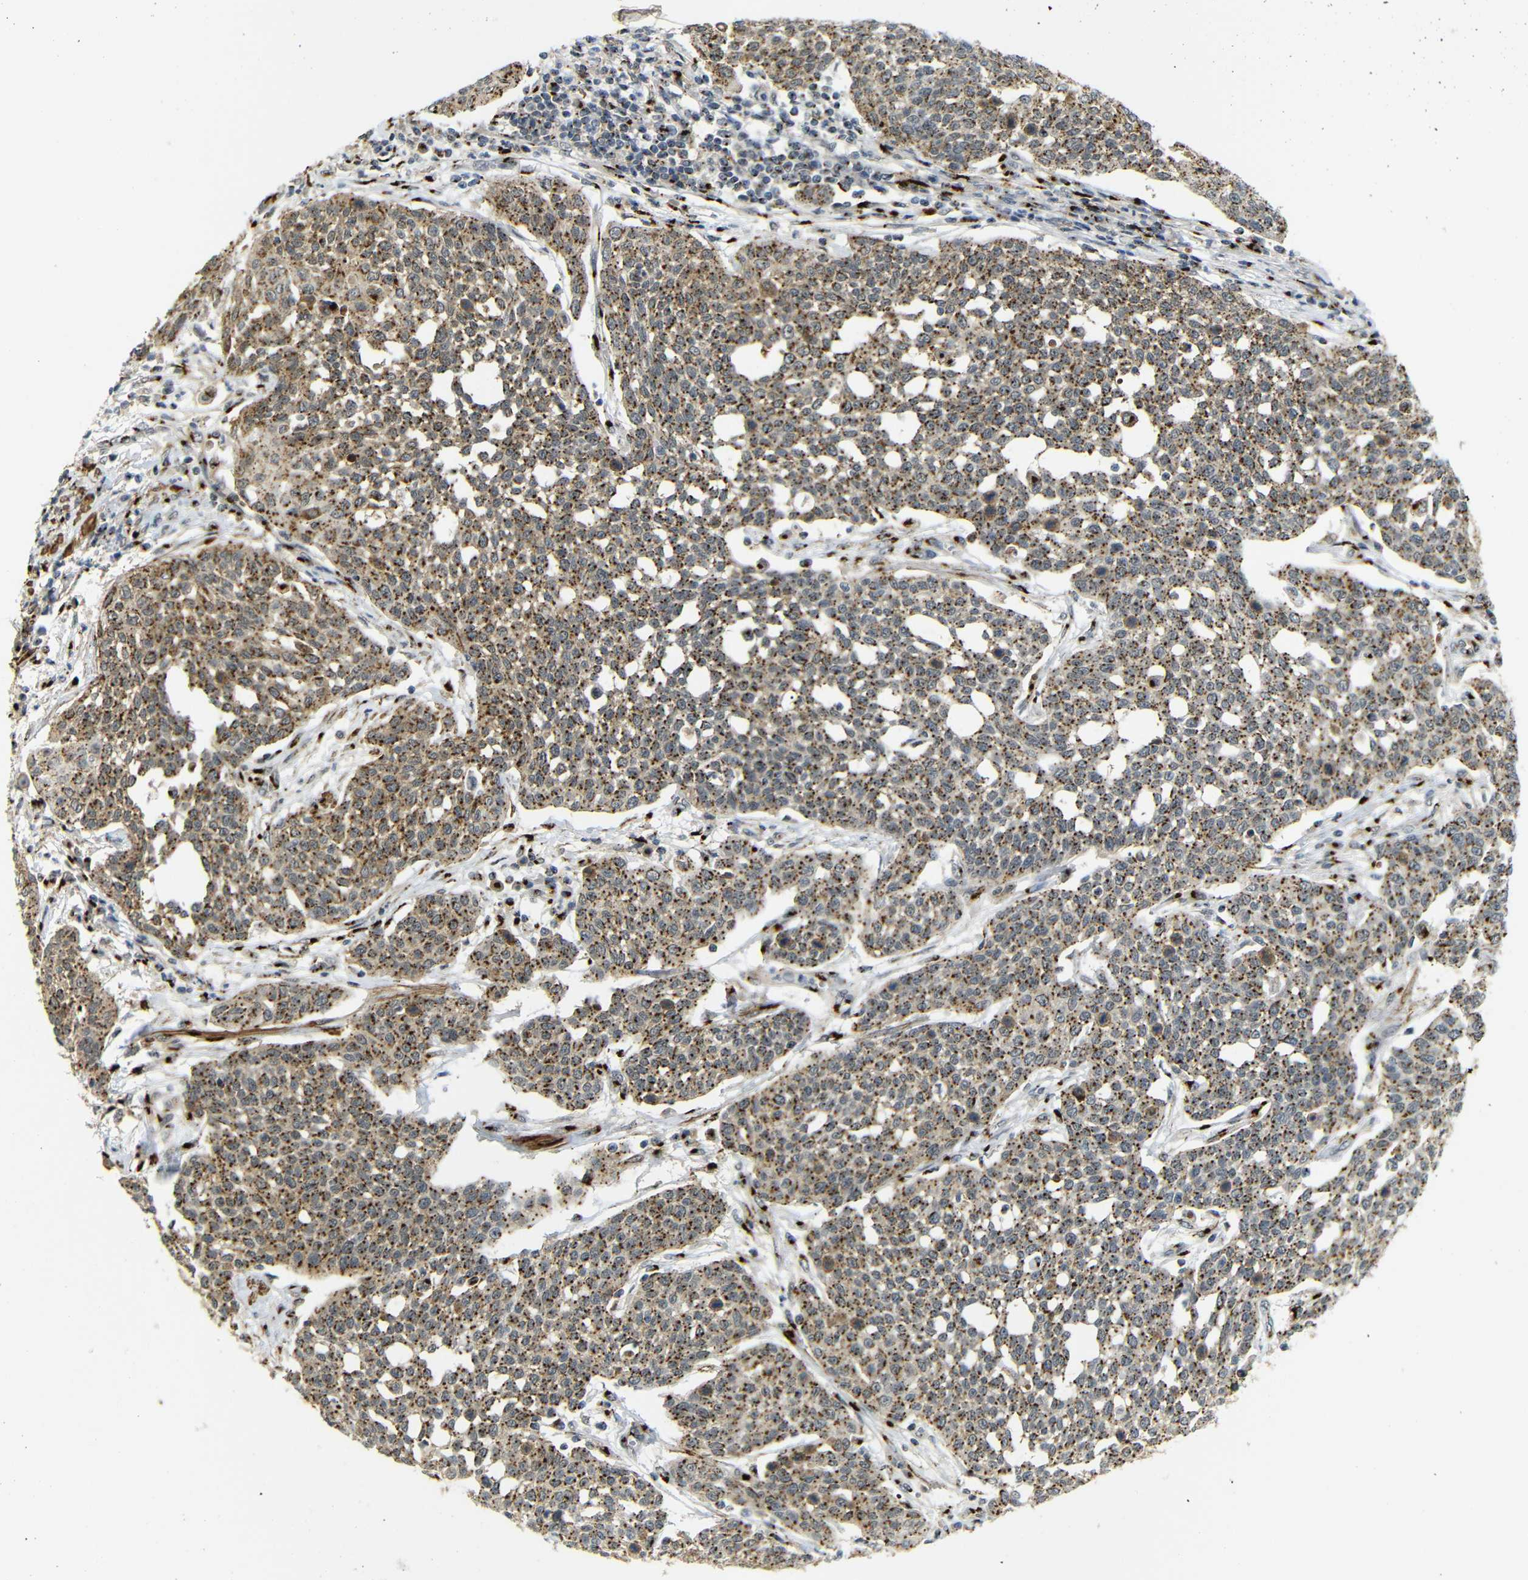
{"staining": {"intensity": "moderate", "quantity": ">75%", "location": "cytoplasmic/membranous"}, "tissue": "cervical cancer", "cell_type": "Tumor cells", "image_type": "cancer", "snomed": [{"axis": "morphology", "description": "Squamous cell carcinoma, NOS"}, {"axis": "topography", "description": "Cervix"}], "caption": "Immunohistochemical staining of squamous cell carcinoma (cervical) exhibits medium levels of moderate cytoplasmic/membranous positivity in about >75% of tumor cells.", "gene": "TGOLN2", "patient": {"sex": "female", "age": 34}}